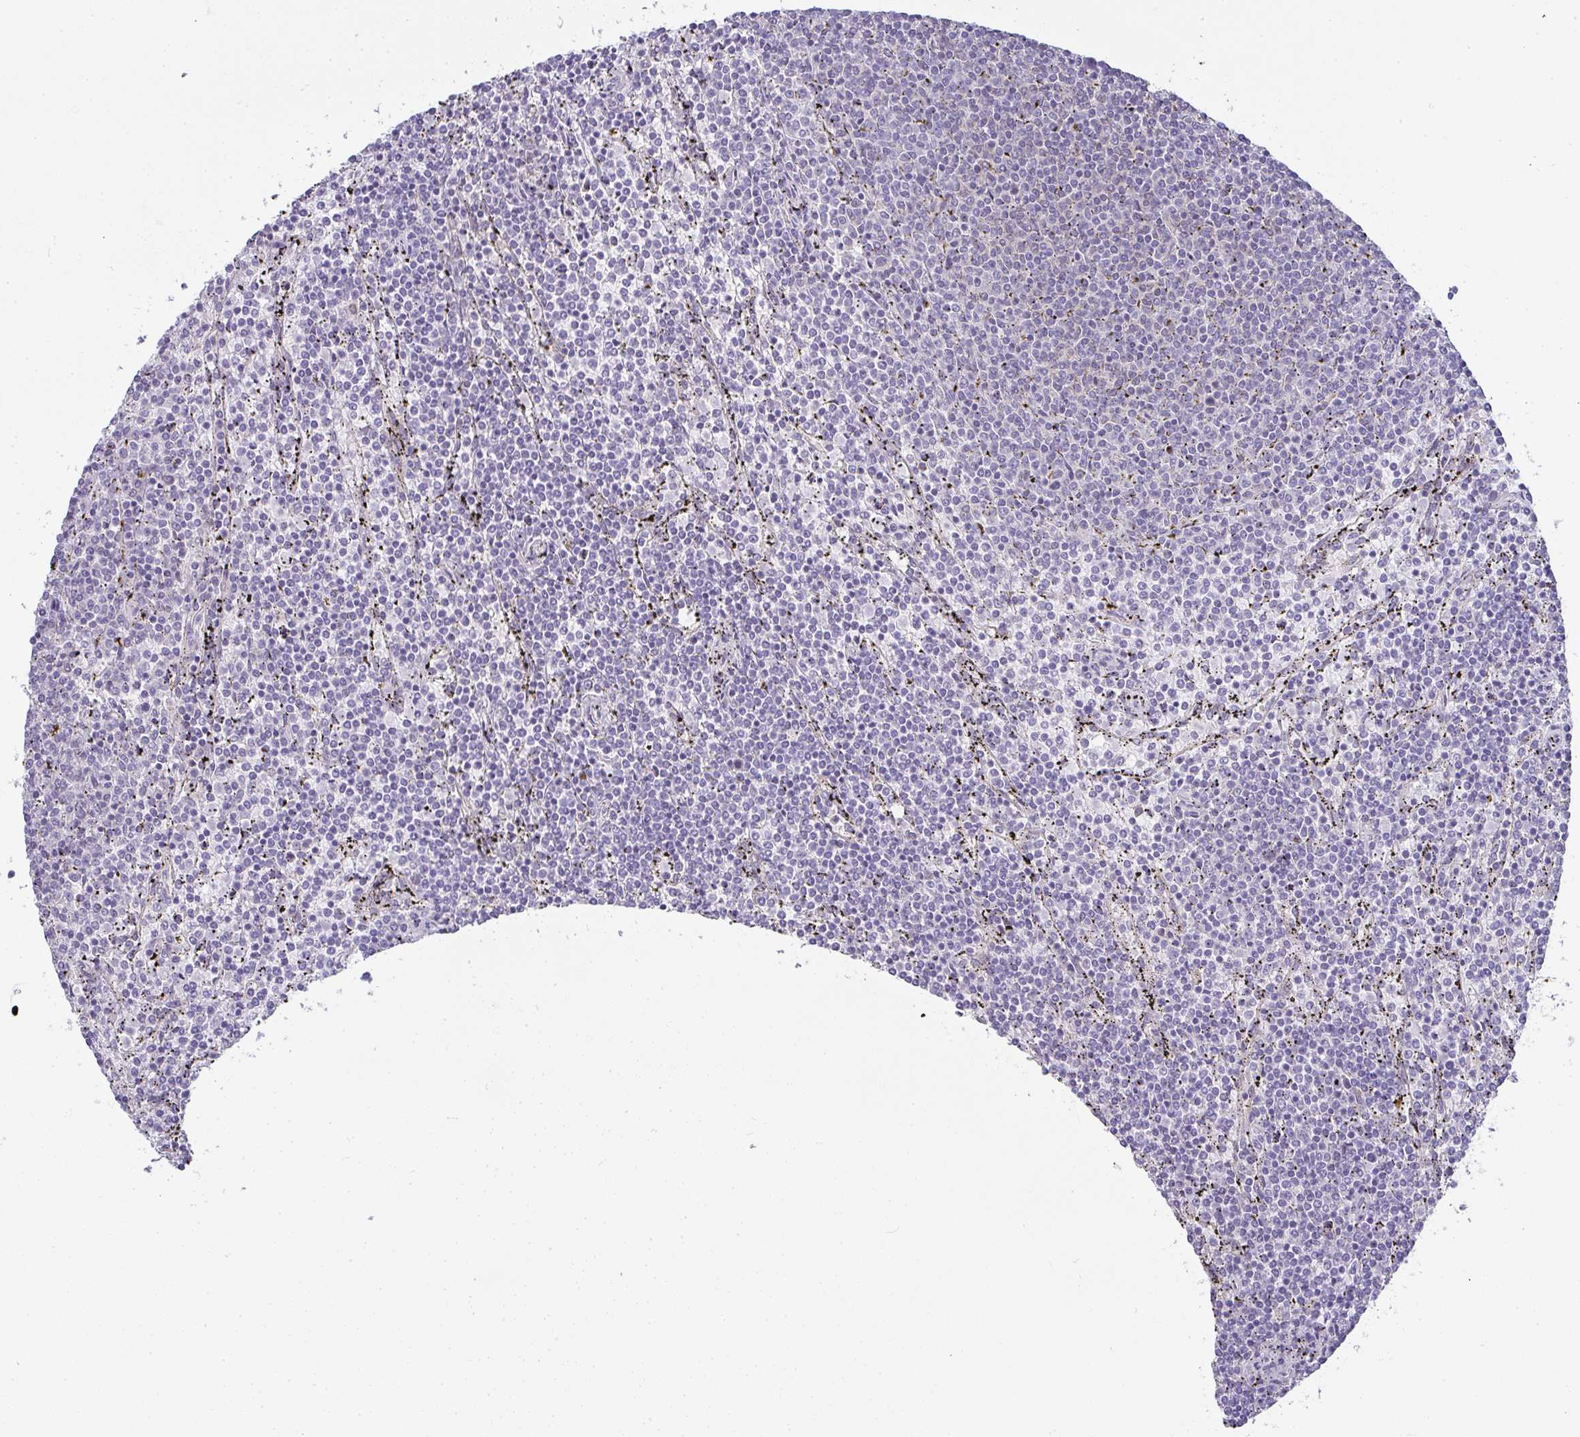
{"staining": {"intensity": "negative", "quantity": "none", "location": "none"}, "tissue": "lymphoma", "cell_type": "Tumor cells", "image_type": "cancer", "snomed": [{"axis": "morphology", "description": "Malignant lymphoma, non-Hodgkin's type, Low grade"}, {"axis": "topography", "description": "Spleen"}], "caption": "Tumor cells show no significant protein positivity in lymphoma.", "gene": "LIPE", "patient": {"sex": "female", "age": 50}}